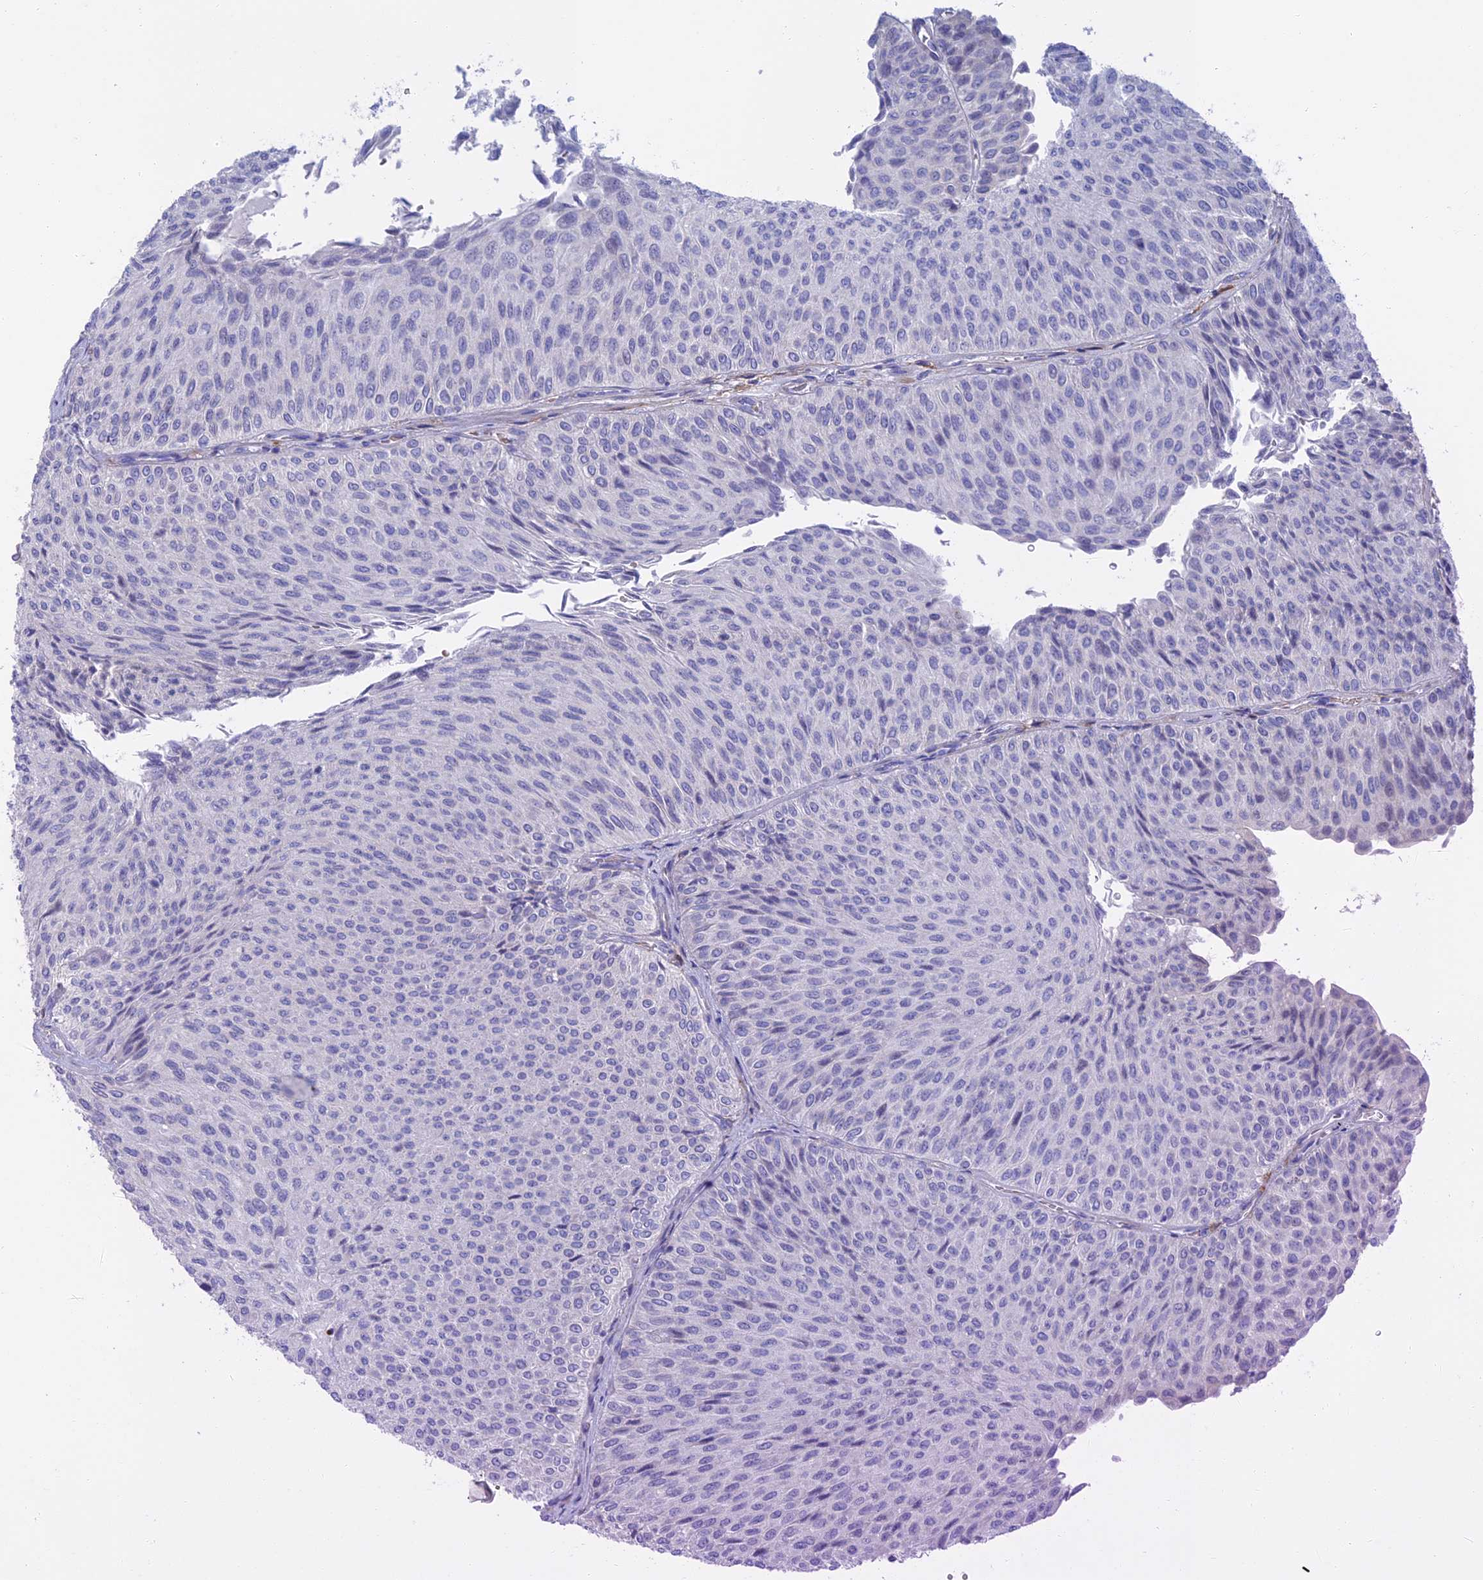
{"staining": {"intensity": "negative", "quantity": "none", "location": "none"}, "tissue": "urothelial cancer", "cell_type": "Tumor cells", "image_type": "cancer", "snomed": [{"axis": "morphology", "description": "Urothelial carcinoma, Low grade"}, {"axis": "topography", "description": "Urinary bladder"}], "caption": "Immunohistochemistry (IHC) of urothelial carcinoma (low-grade) displays no positivity in tumor cells.", "gene": "SLC2A6", "patient": {"sex": "male", "age": 78}}